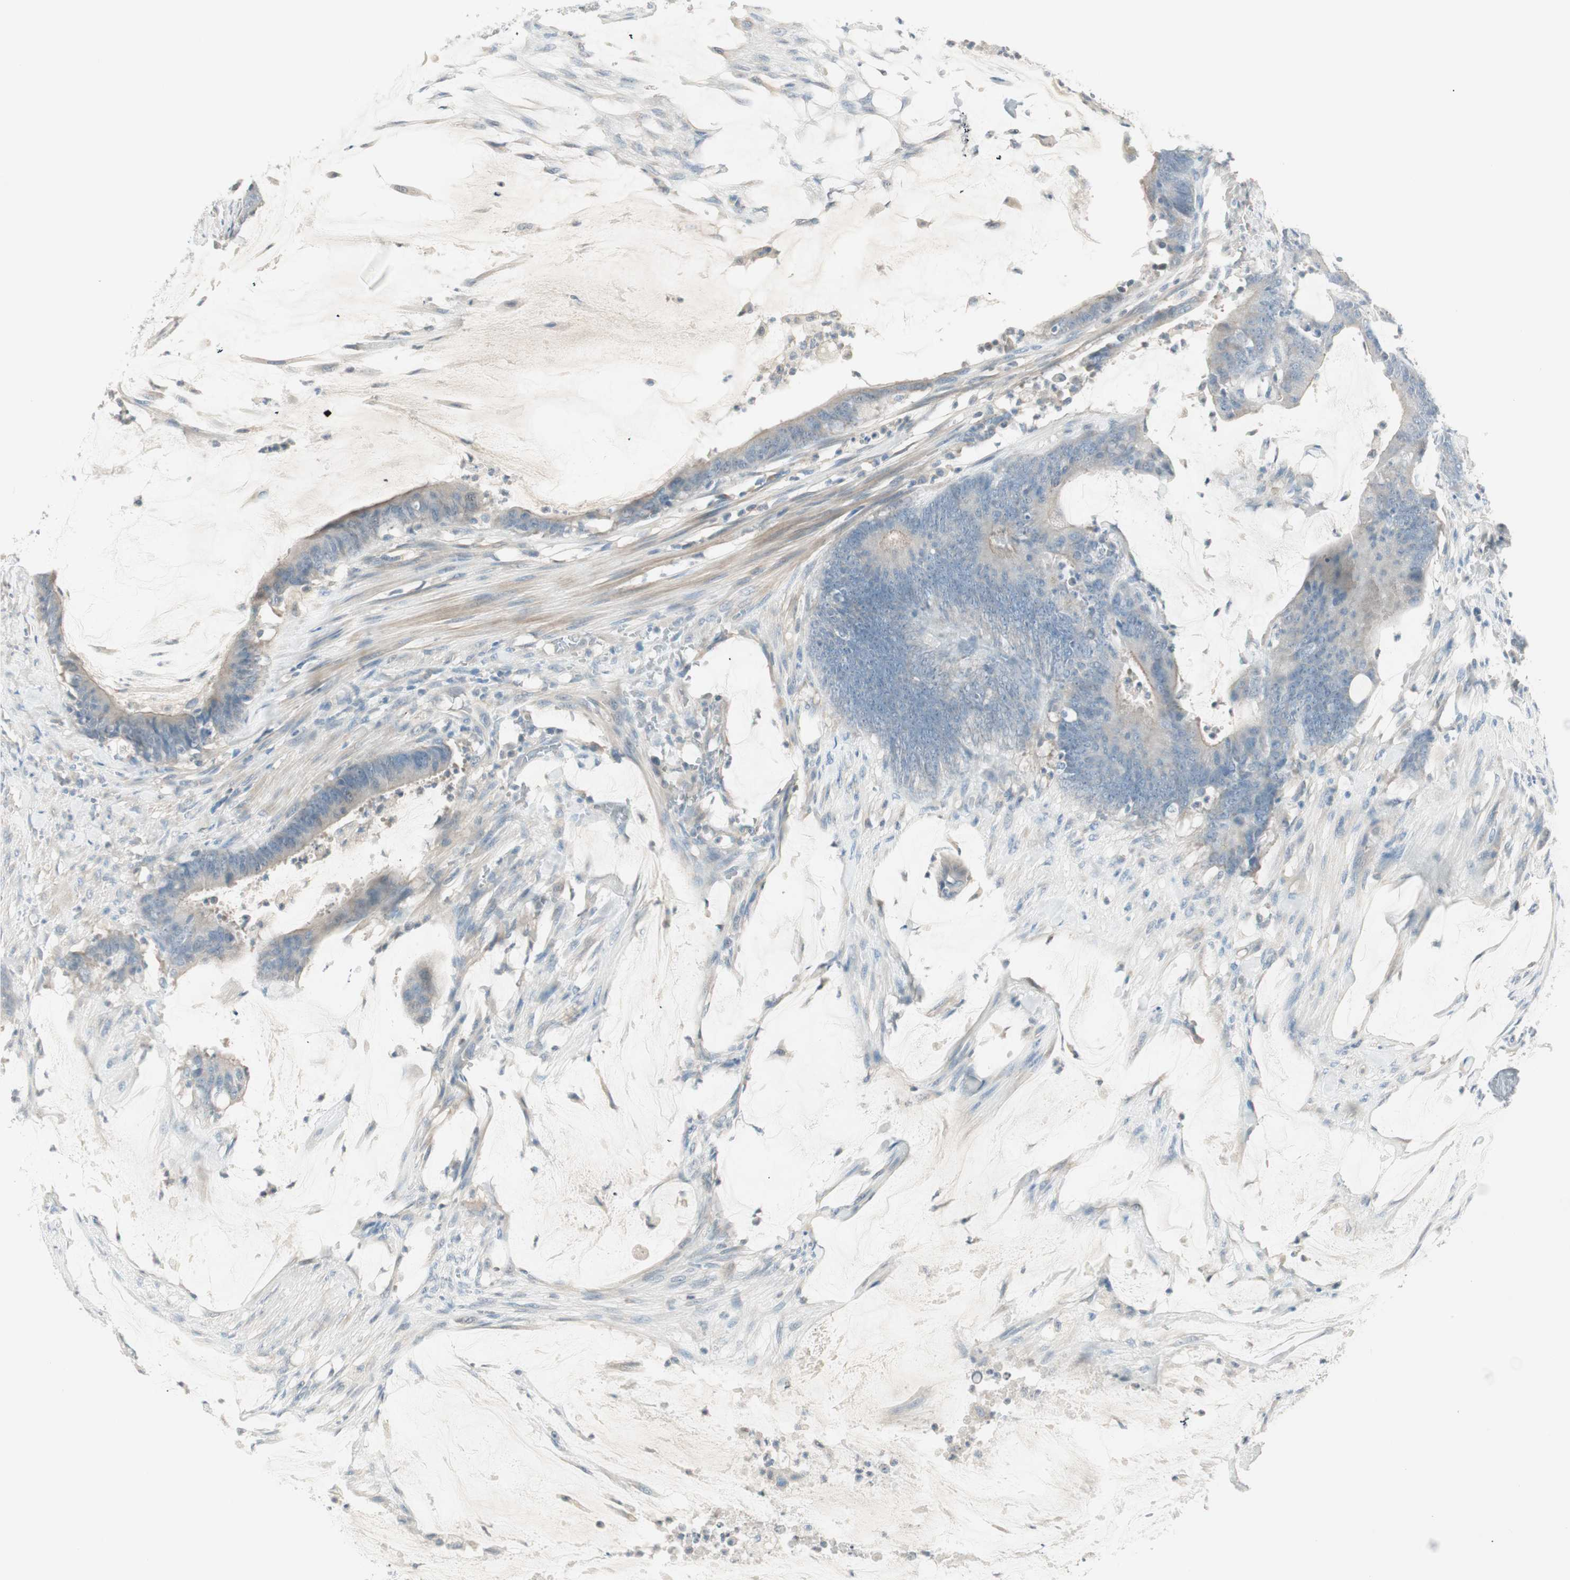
{"staining": {"intensity": "moderate", "quantity": "25%-75%", "location": "cytoplasmic/membranous"}, "tissue": "colorectal cancer", "cell_type": "Tumor cells", "image_type": "cancer", "snomed": [{"axis": "morphology", "description": "Adenocarcinoma, NOS"}, {"axis": "topography", "description": "Rectum"}], "caption": "Immunohistochemical staining of colorectal cancer (adenocarcinoma) displays medium levels of moderate cytoplasmic/membranous expression in about 25%-75% of tumor cells.", "gene": "ITLN2", "patient": {"sex": "female", "age": 66}}